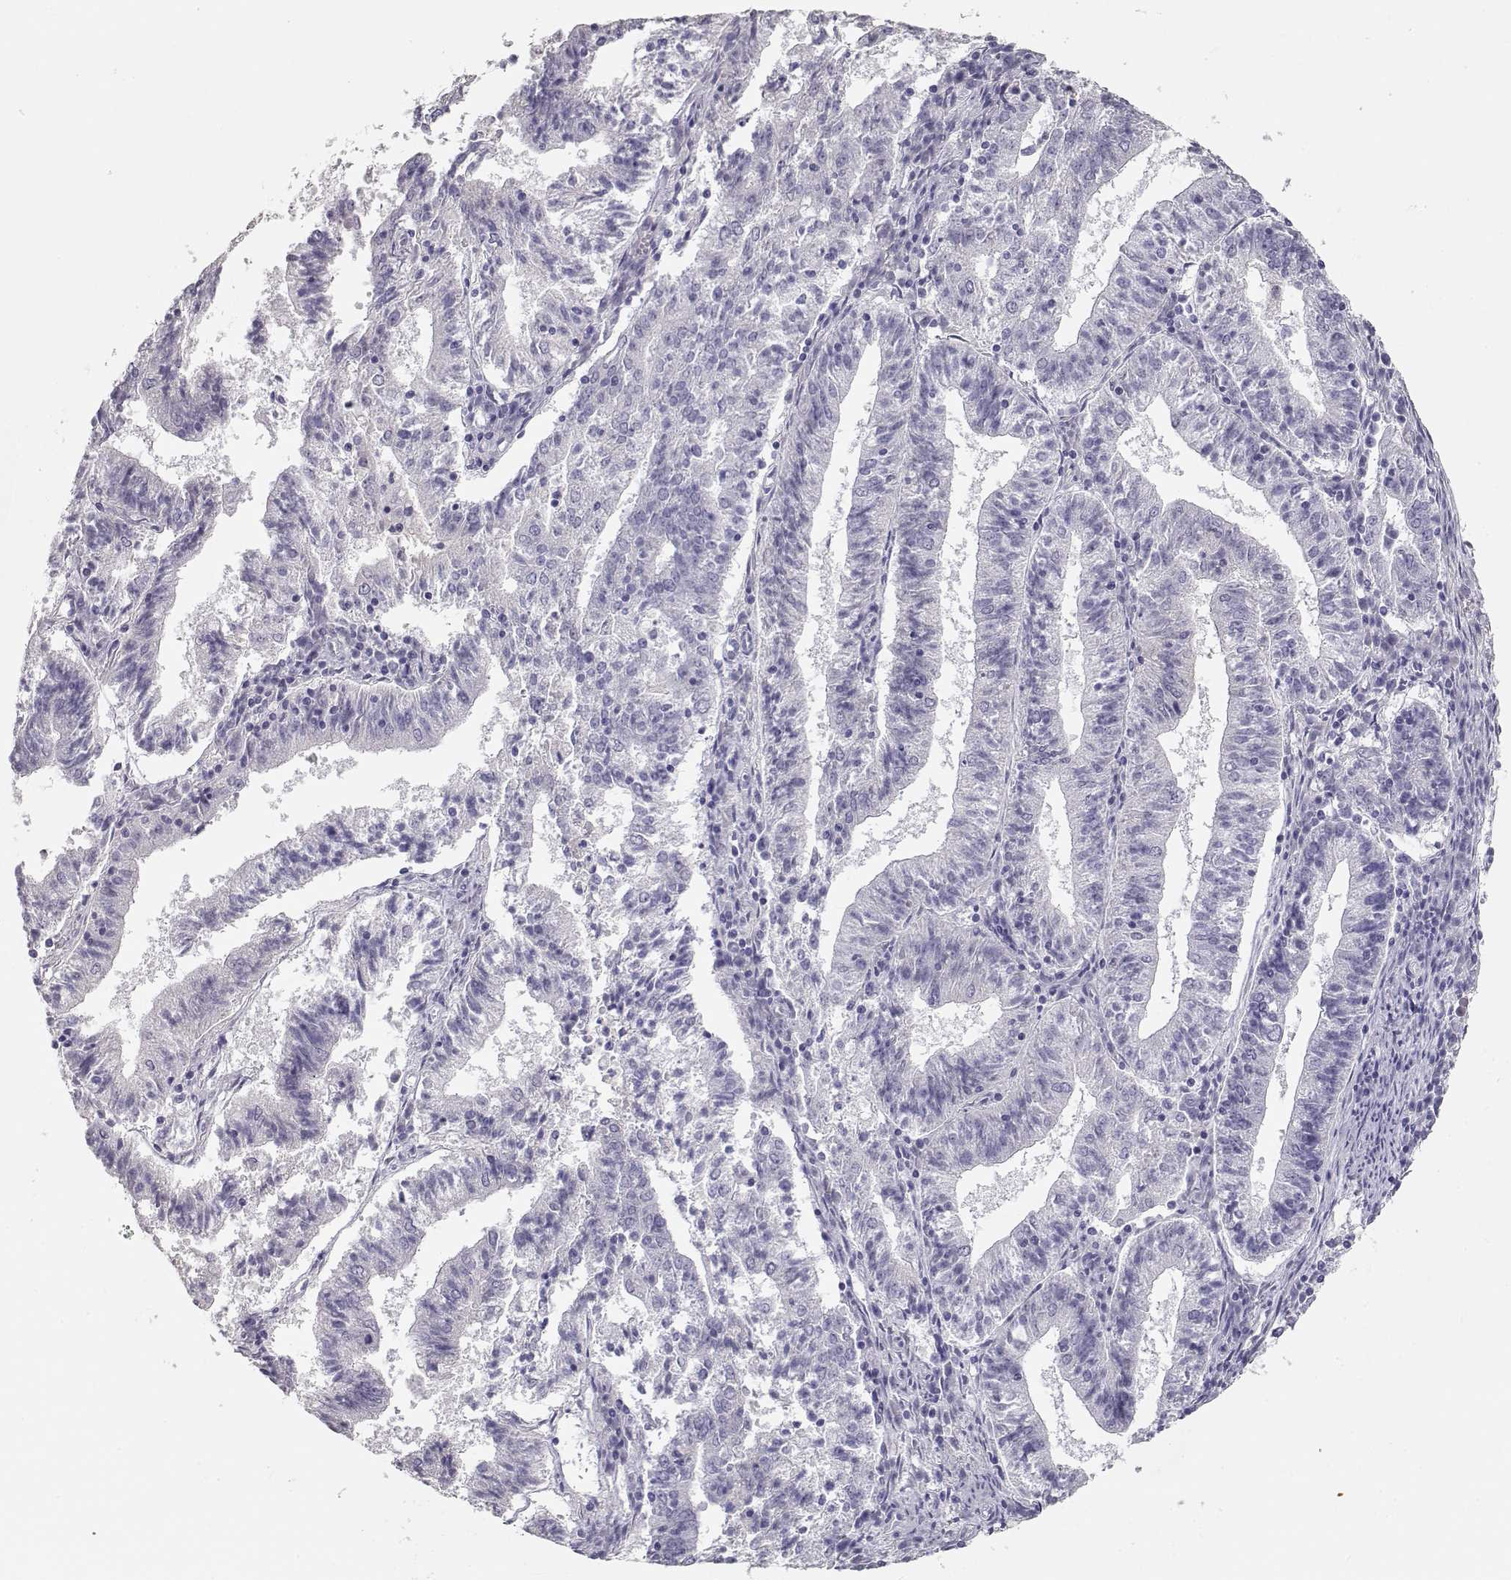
{"staining": {"intensity": "negative", "quantity": "none", "location": "none"}, "tissue": "endometrial cancer", "cell_type": "Tumor cells", "image_type": "cancer", "snomed": [{"axis": "morphology", "description": "Adenocarcinoma, NOS"}, {"axis": "topography", "description": "Endometrium"}], "caption": "The IHC micrograph has no significant positivity in tumor cells of adenocarcinoma (endometrial) tissue.", "gene": "MAGEC1", "patient": {"sex": "female", "age": 82}}